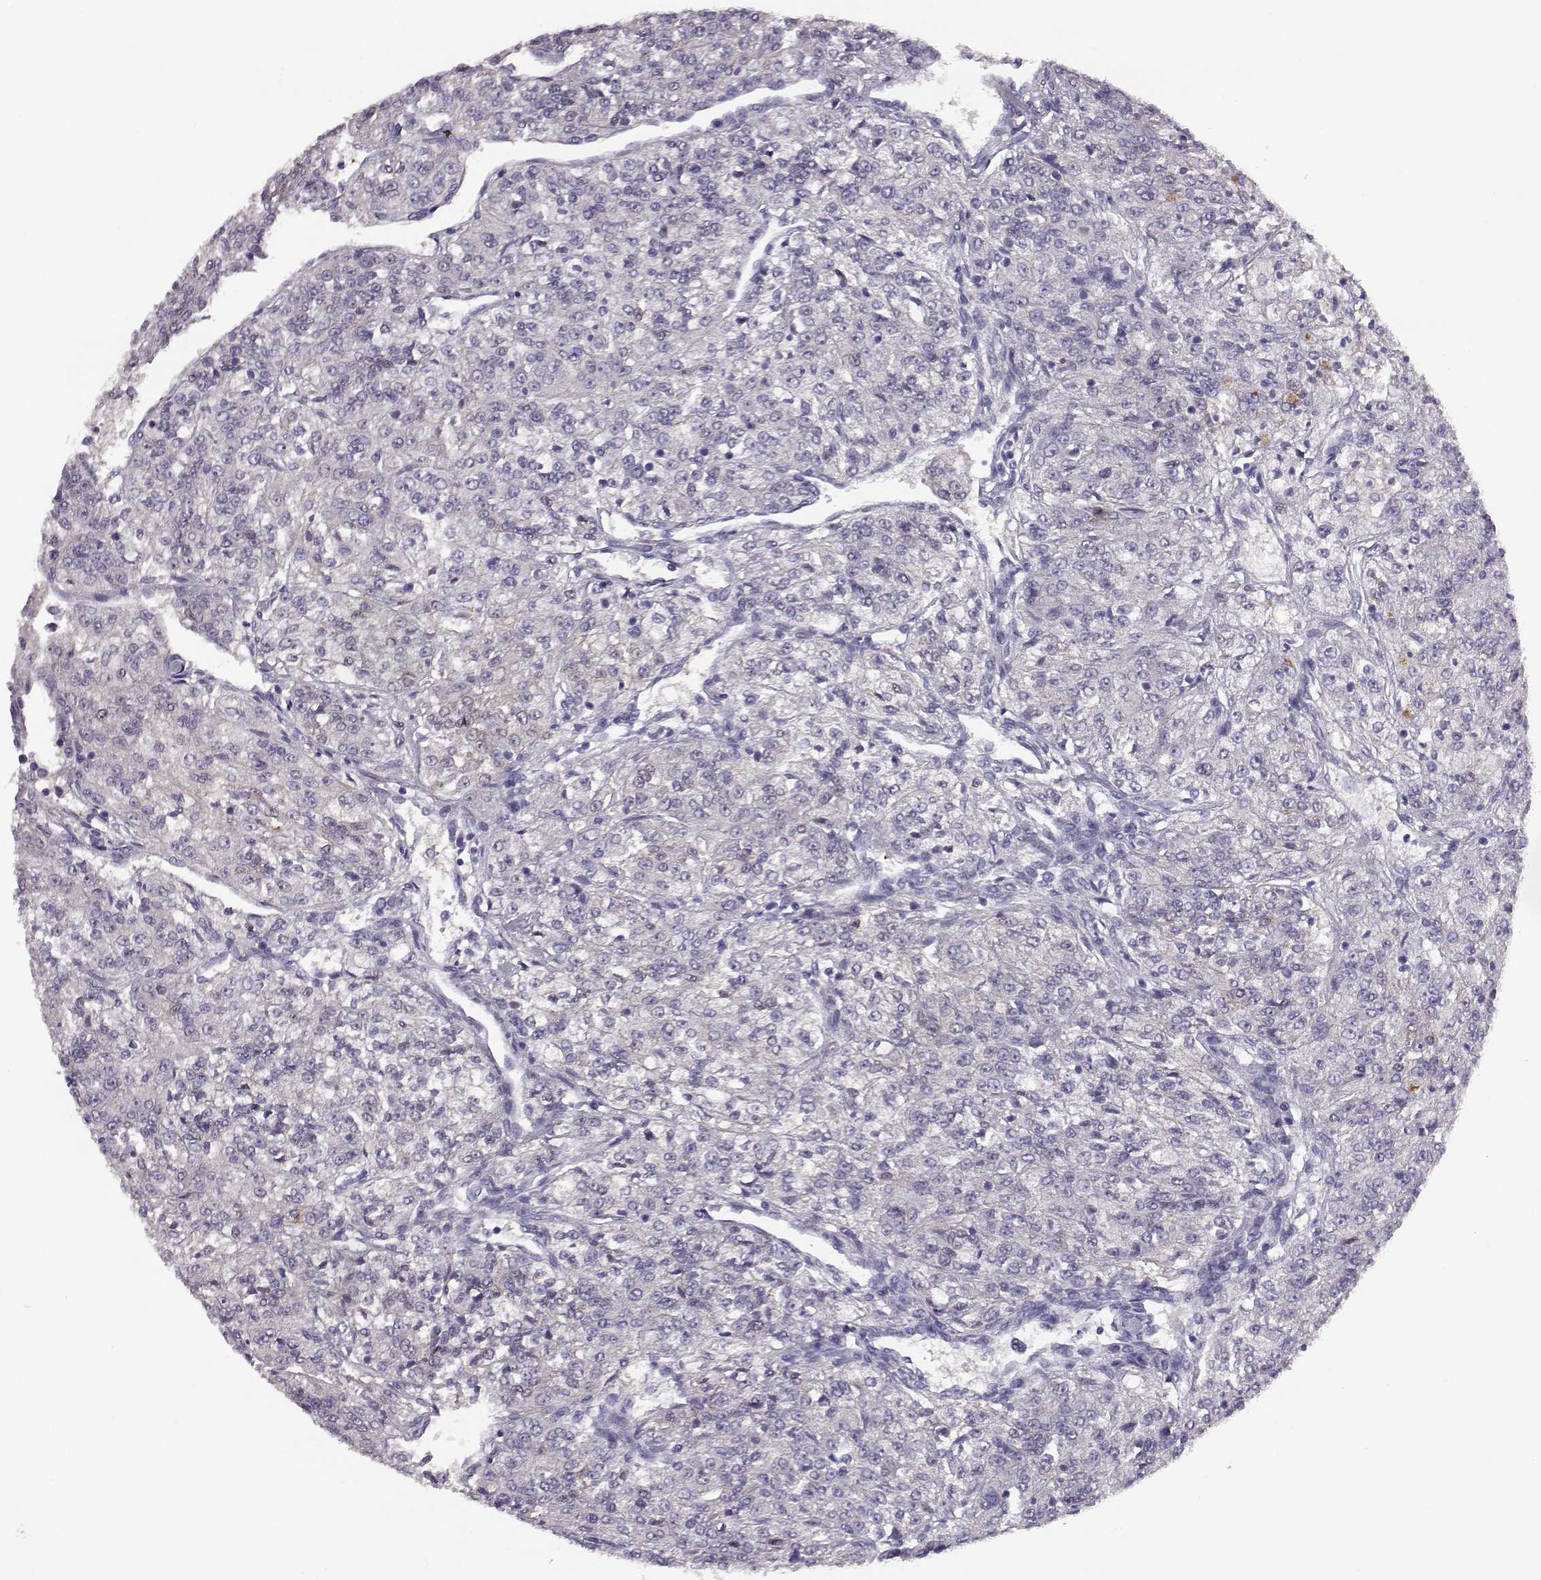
{"staining": {"intensity": "negative", "quantity": "none", "location": "none"}, "tissue": "renal cancer", "cell_type": "Tumor cells", "image_type": "cancer", "snomed": [{"axis": "morphology", "description": "Adenocarcinoma, NOS"}, {"axis": "topography", "description": "Kidney"}], "caption": "Immunohistochemical staining of renal cancer reveals no significant staining in tumor cells. (DAB (3,3'-diaminobenzidine) IHC visualized using brightfield microscopy, high magnification).", "gene": "ADGRG5", "patient": {"sex": "female", "age": 63}}